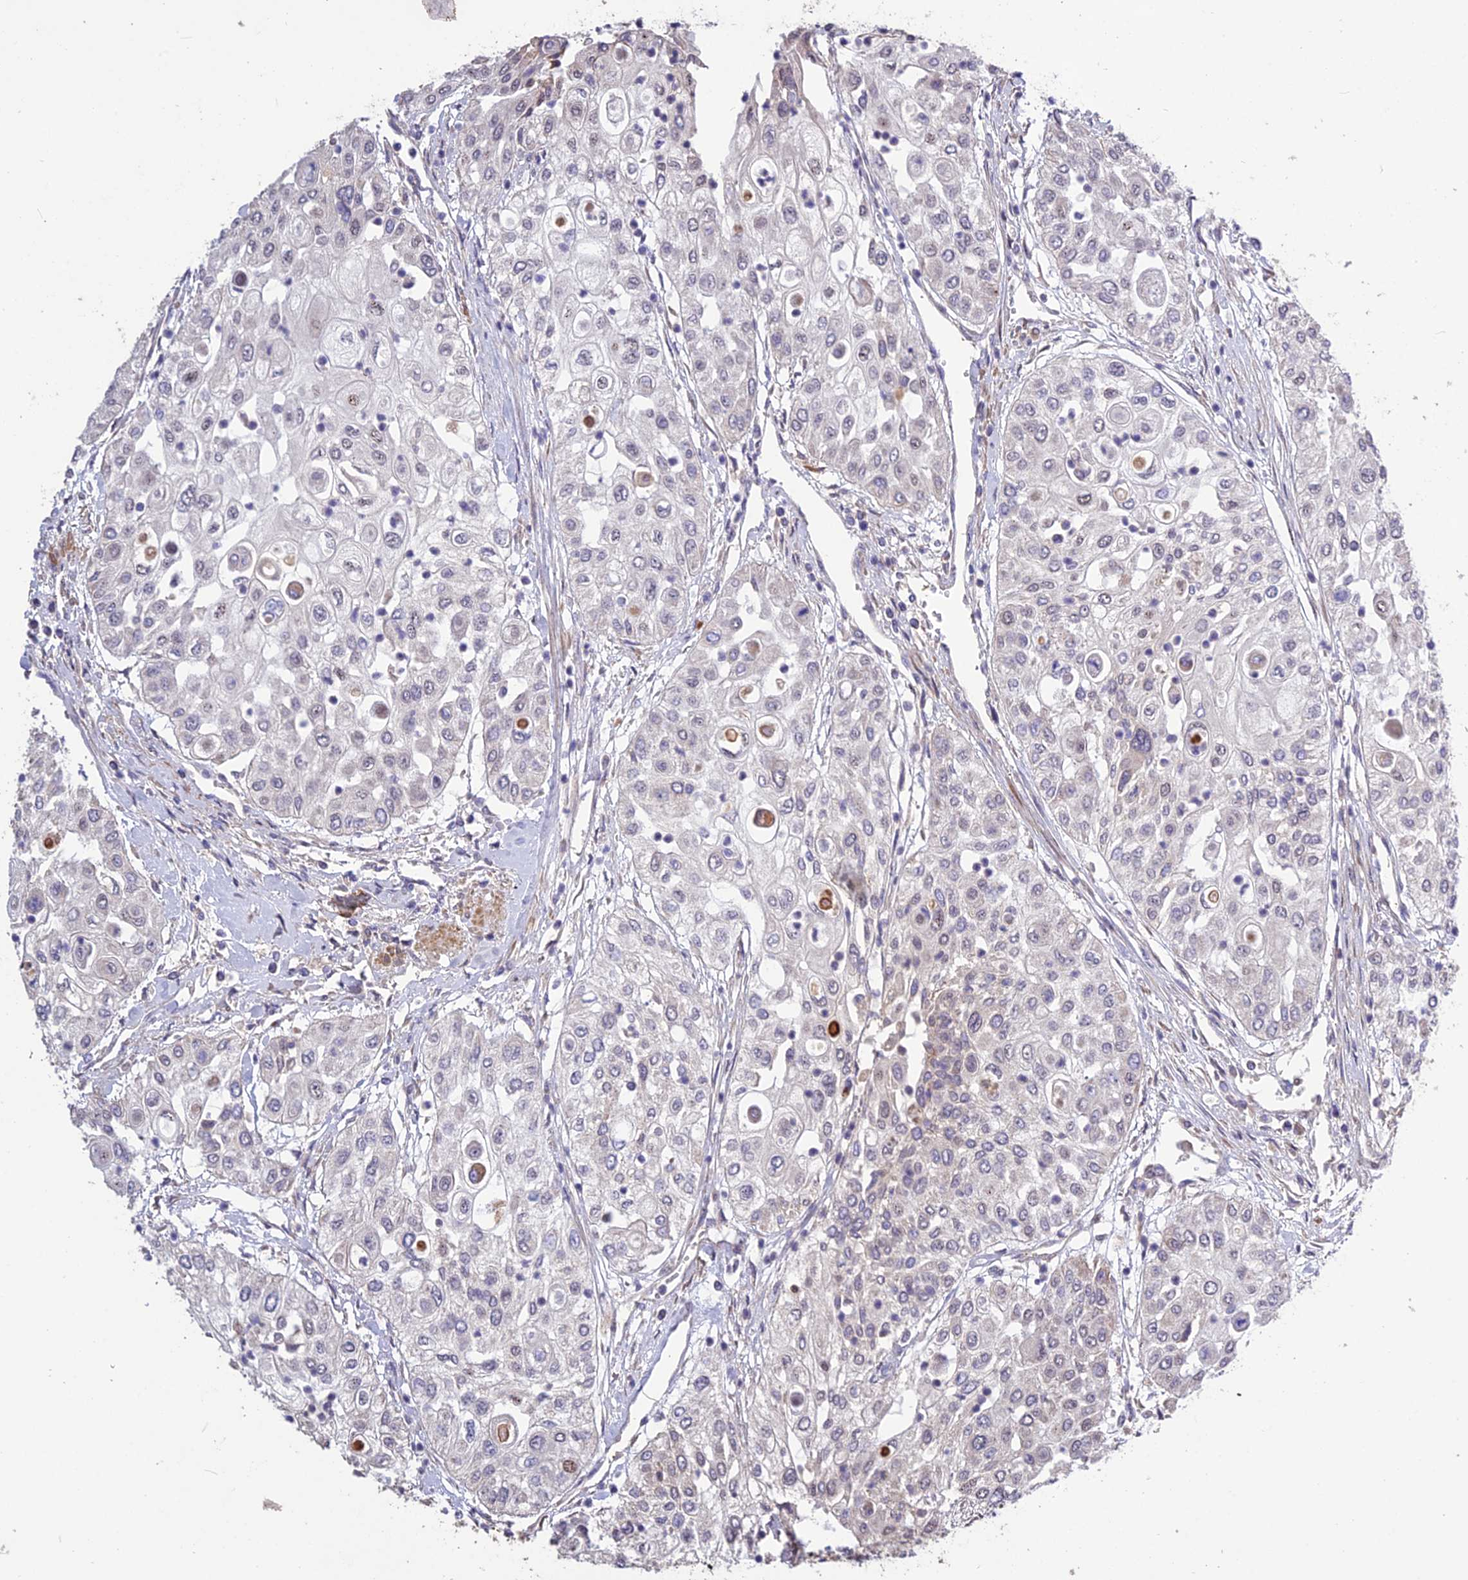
{"staining": {"intensity": "negative", "quantity": "none", "location": "none"}, "tissue": "urothelial cancer", "cell_type": "Tumor cells", "image_type": "cancer", "snomed": [{"axis": "morphology", "description": "Urothelial carcinoma, High grade"}, {"axis": "topography", "description": "Urinary bladder"}], "caption": "Protein analysis of urothelial cancer demonstrates no significant expression in tumor cells.", "gene": "SPG21", "patient": {"sex": "female", "age": 79}}